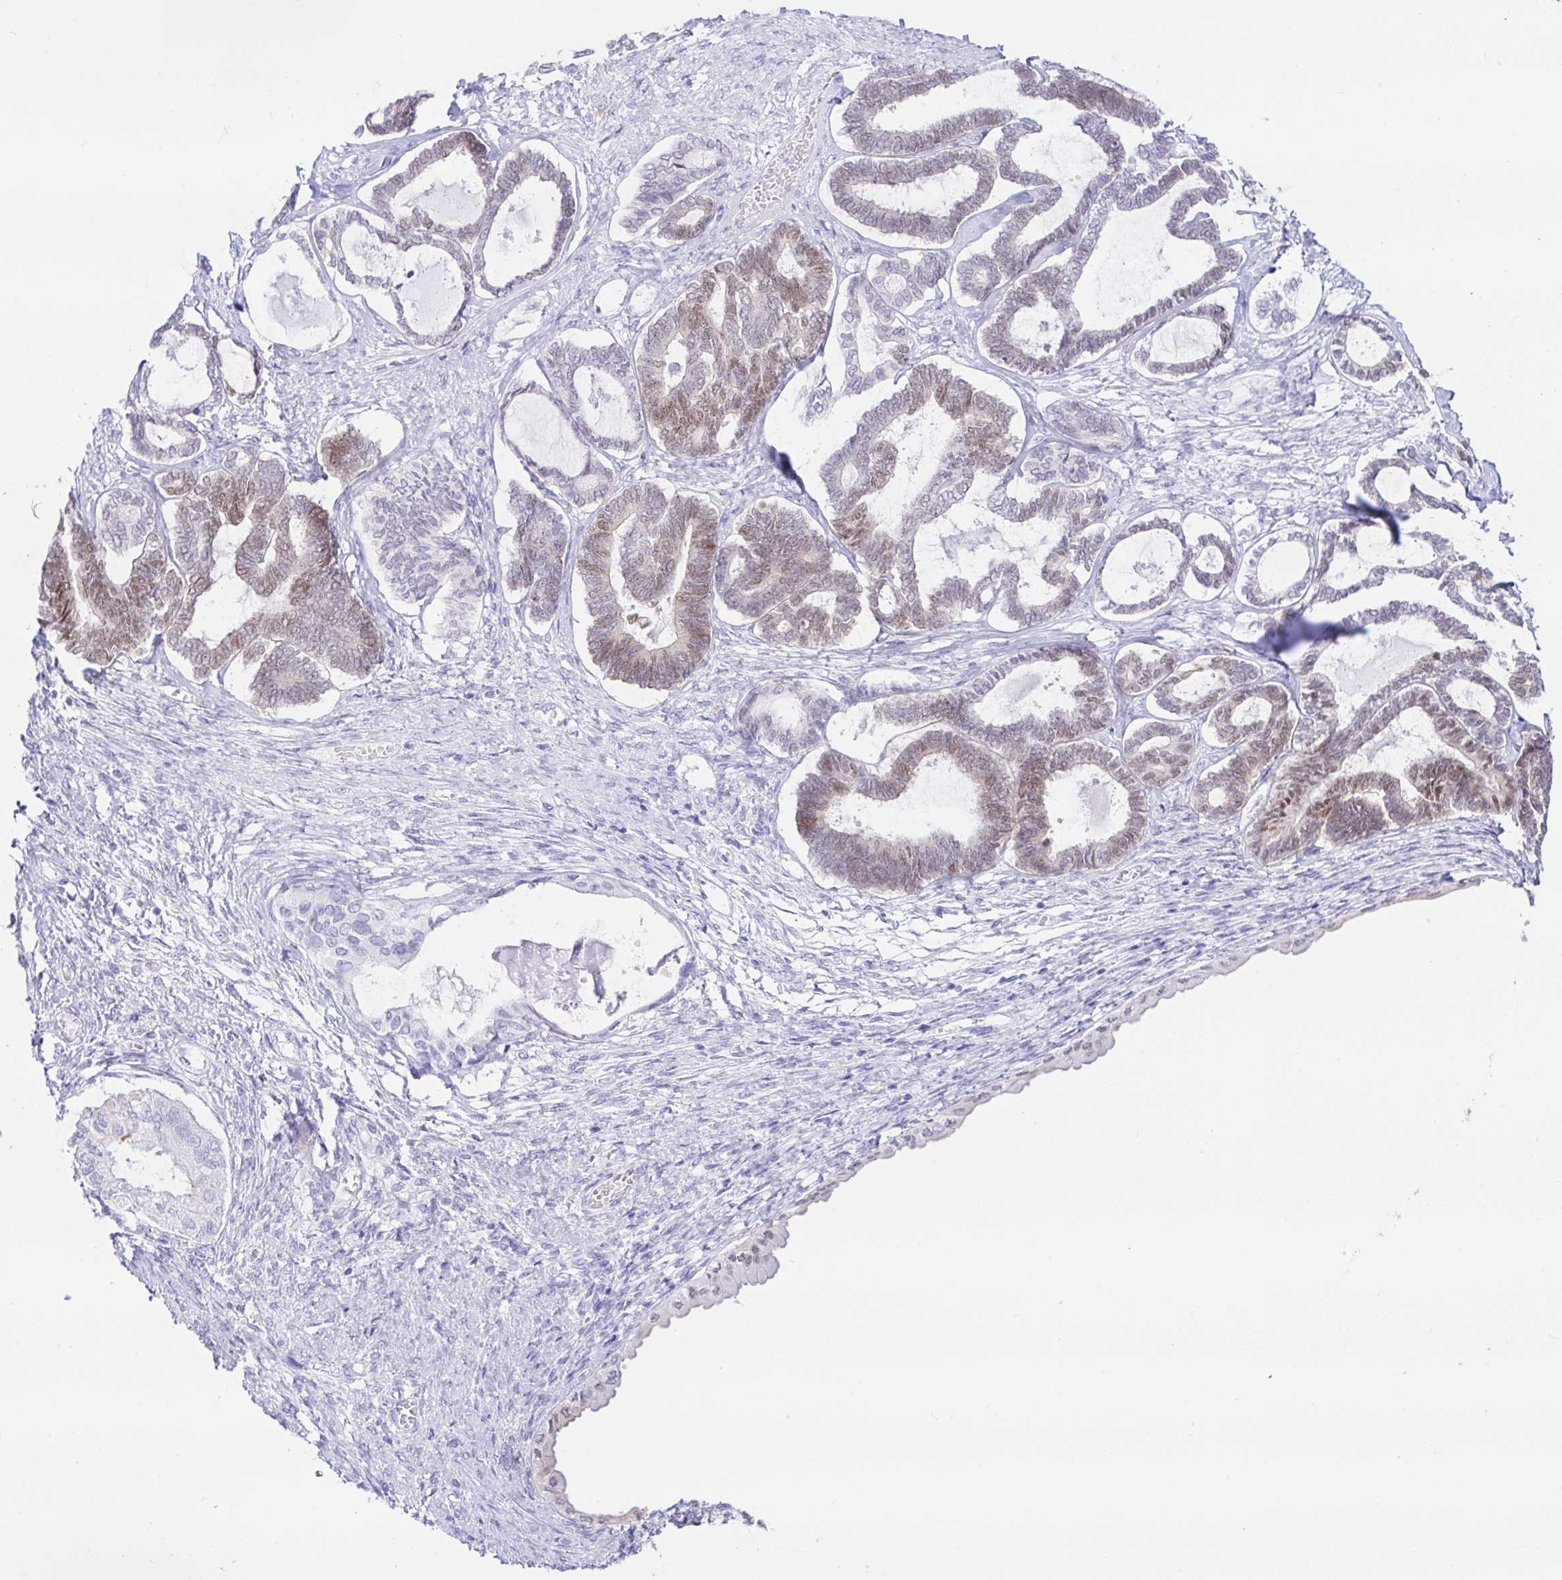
{"staining": {"intensity": "weak", "quantity": "25%-75%", "location": "nuclear"}, "tissue": "ovarian cancer", "cell_type": "Tumor cells", "image_type": "cancer", "snomed": [{"axis": "morphology", "description": "Carcinoma, endometroid"}, {"axis": "topography", "description": "Ovary"}], "caption": "A low amount of weak nuclear expression is seen in approximately 25%-75% of tumor cells in ovarian endometroid carcinoma tissue.", "gene": "PAX8", "patient": {"sex": "female", "age": 70}}